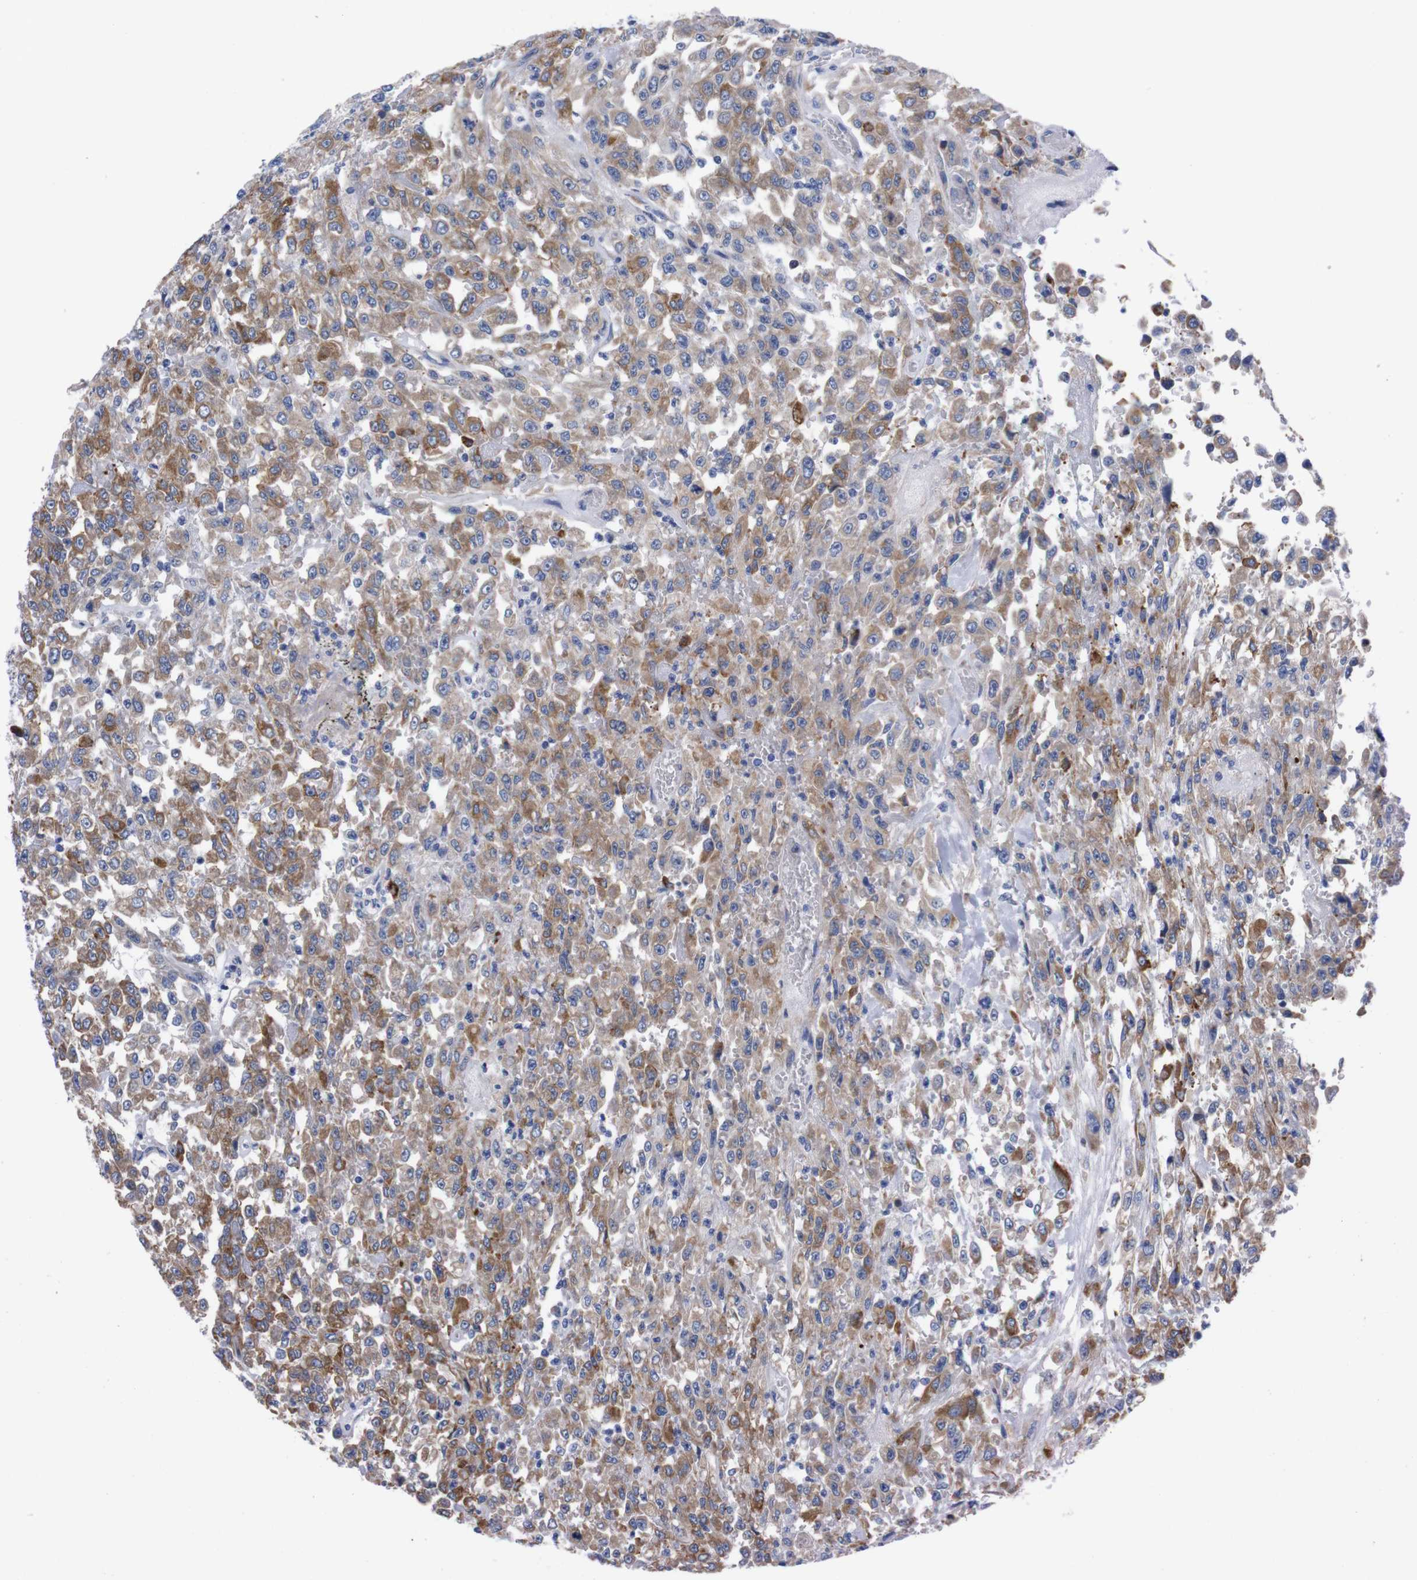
{"staining": {"intensity": "moderate", "quantity": ">75%", "location": "cytoplasmic/membranous"}, "tissue": "urothelial cancer", "cell_type": "Tumor cells", "image_type": "cancer", "snomed": [{"axis": "morphology", "description": "Urothelial carcinoma, High grade"}, {"axis": "topography", "description": "Urinary bladder"}], "caption": "IHC histopathology image of human high-grade urothelial carcinoma stained for a protein (brown), which demonstrates medium levels of moderate cytoplasmic/membranous positivity in approximately >75% of tumor cells.", "gene": "NEBL", "patient": {"sex": "male", "age": 46}}